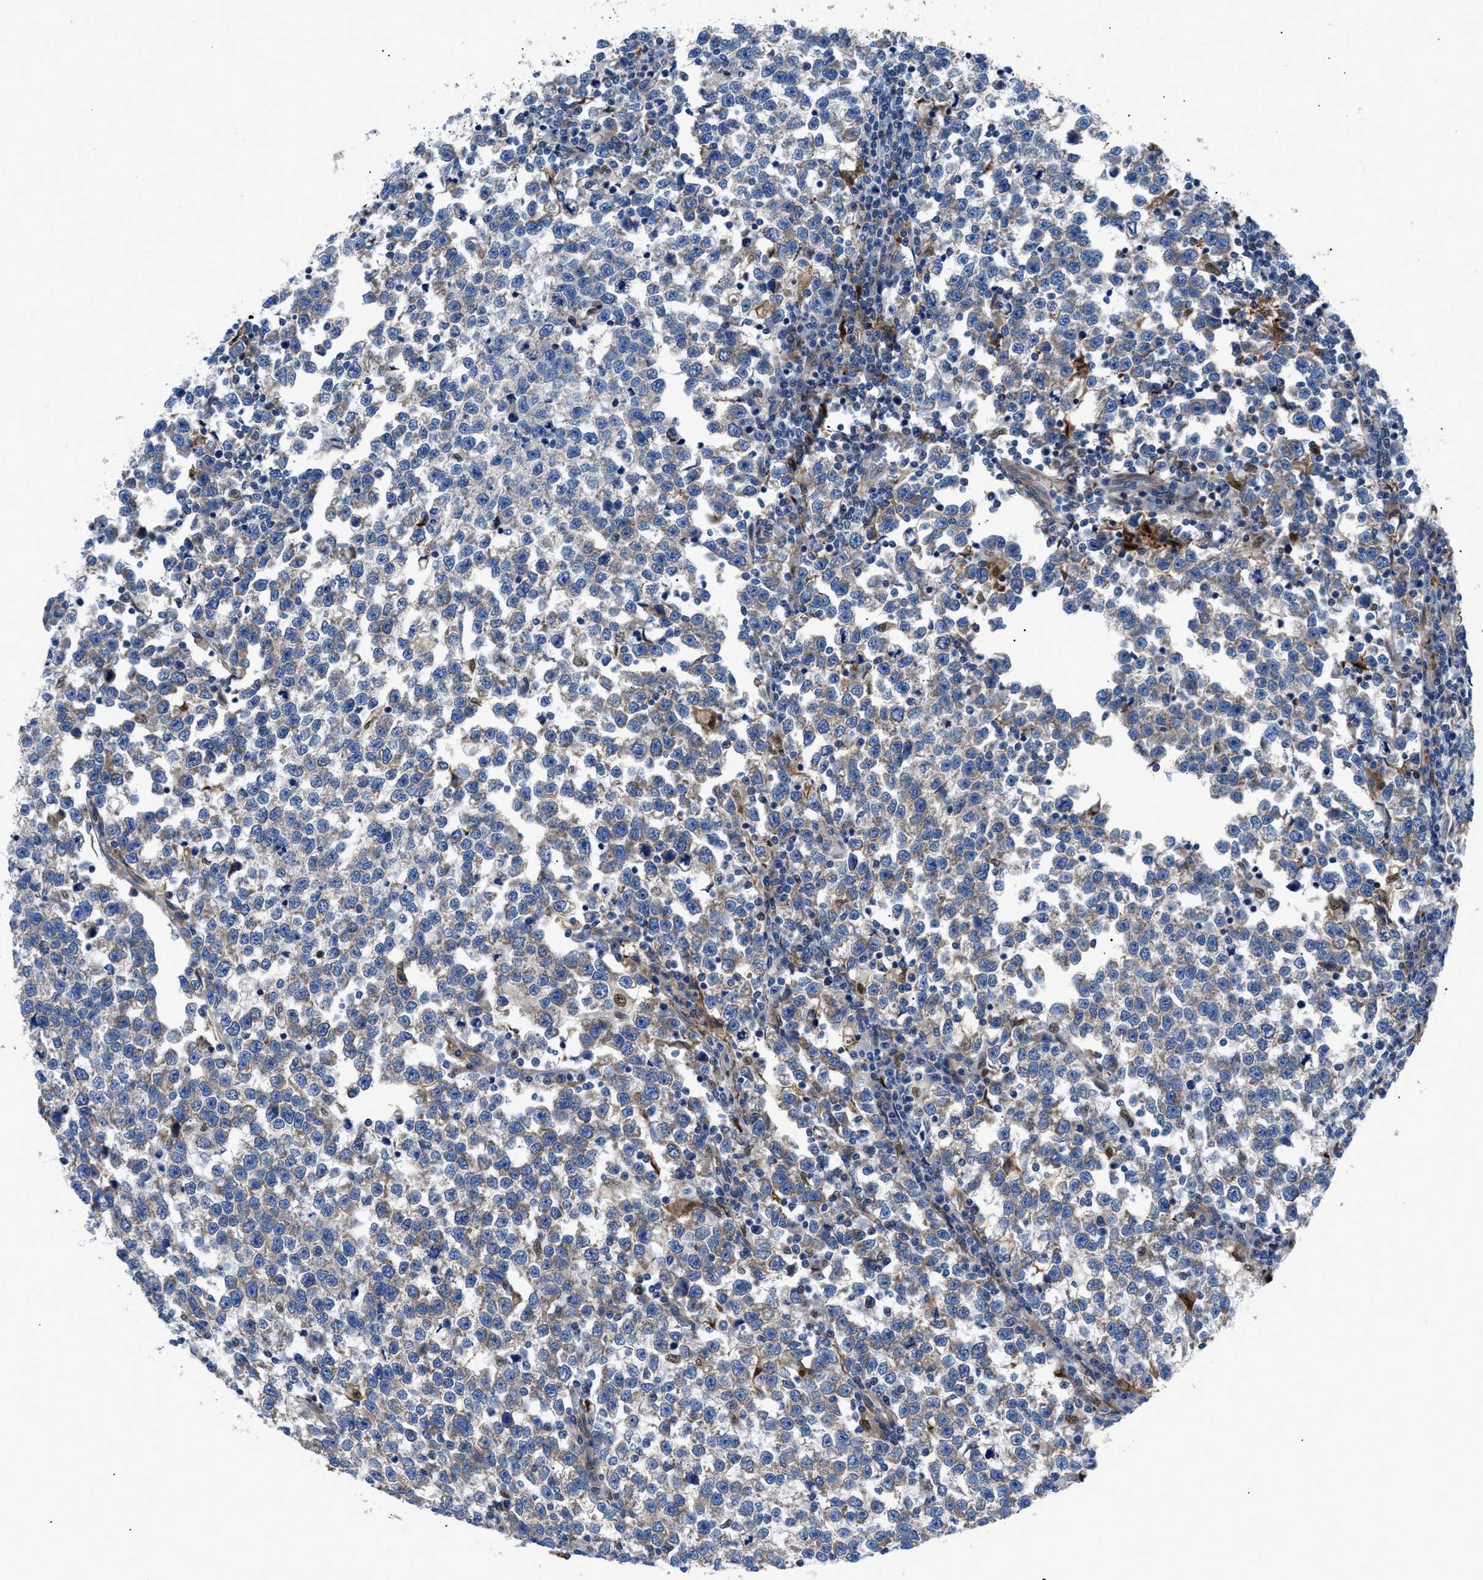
{"staining": {"intensity": "weak", "quantity": "<25%", "location": "cytoplasmic/membranous"}, "tissue": "testis cancer", "cell_type": "Tumor cells", "image_type": "cancer", "snomed": [{"axis": "morphology", "description": "Normal tissue, NOS"}, {"axis": "morphology", "description": "Seminoma, NOS"}, {"axis": "topography", "description": "Testis"}], "caption": "Tumor cells are negative for protein expression in human testis cancer.", "gene": "DMAC1", "patient": {"sex": "male", "age": 43}}